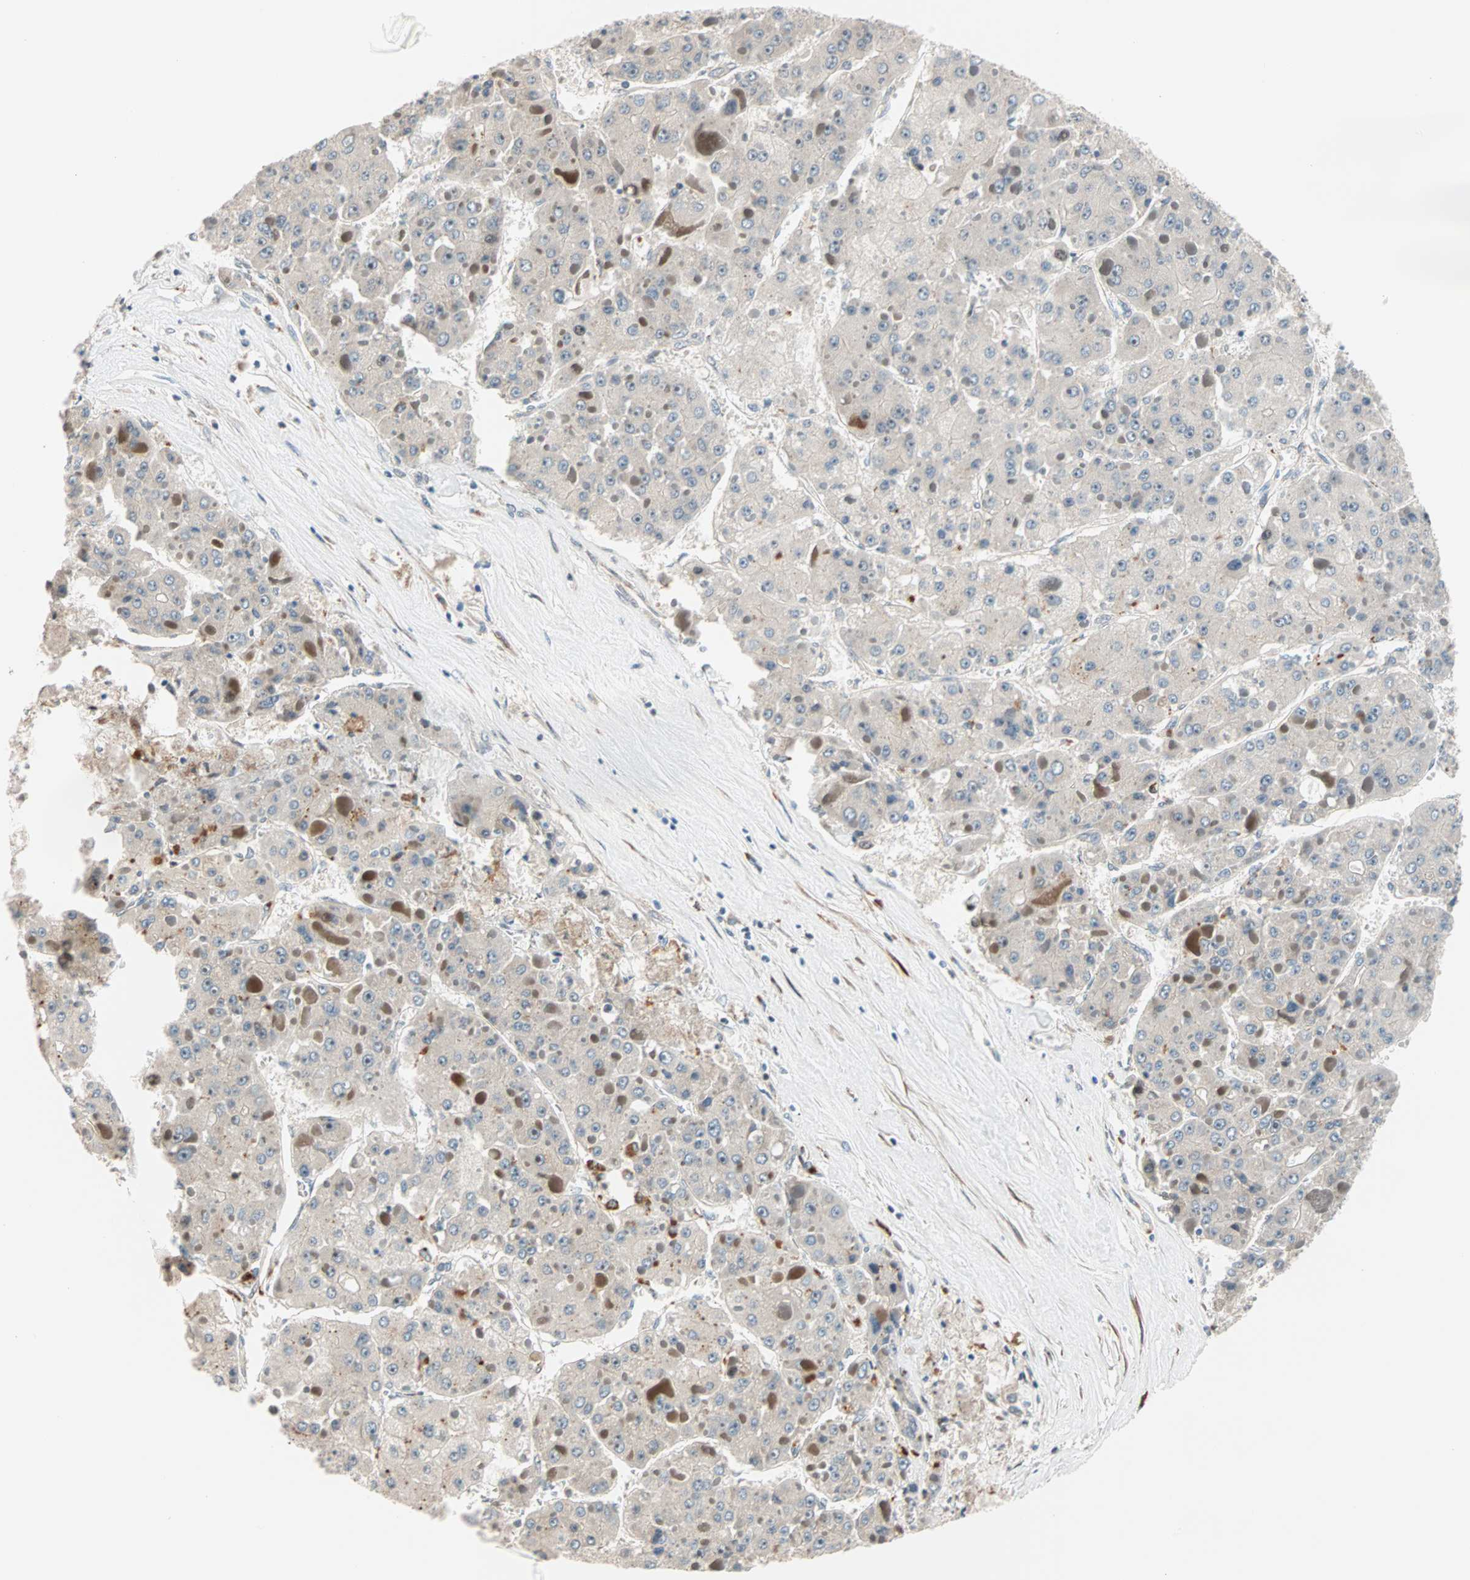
{"staining": {"intensity": "weak", "quantity": "<25%", "location": "cytoplasmic/membranous"}, "tissue": "liver cancer", "cell_type": "Tumor cells", "image_type": "cancer", "snomed": [{"axis": "morphology", "description": "Carcinoma, Hepatocellular, NOS"}, {"axis": "topography", "description": "Liver"}], "caption": "Immunohistochemical staining of human liver hepatocellular carcinoma demonstrates no significant positivity in tumor cells.", "gene": "HECW1", "patient": {"sex": "female", "age": 73}}